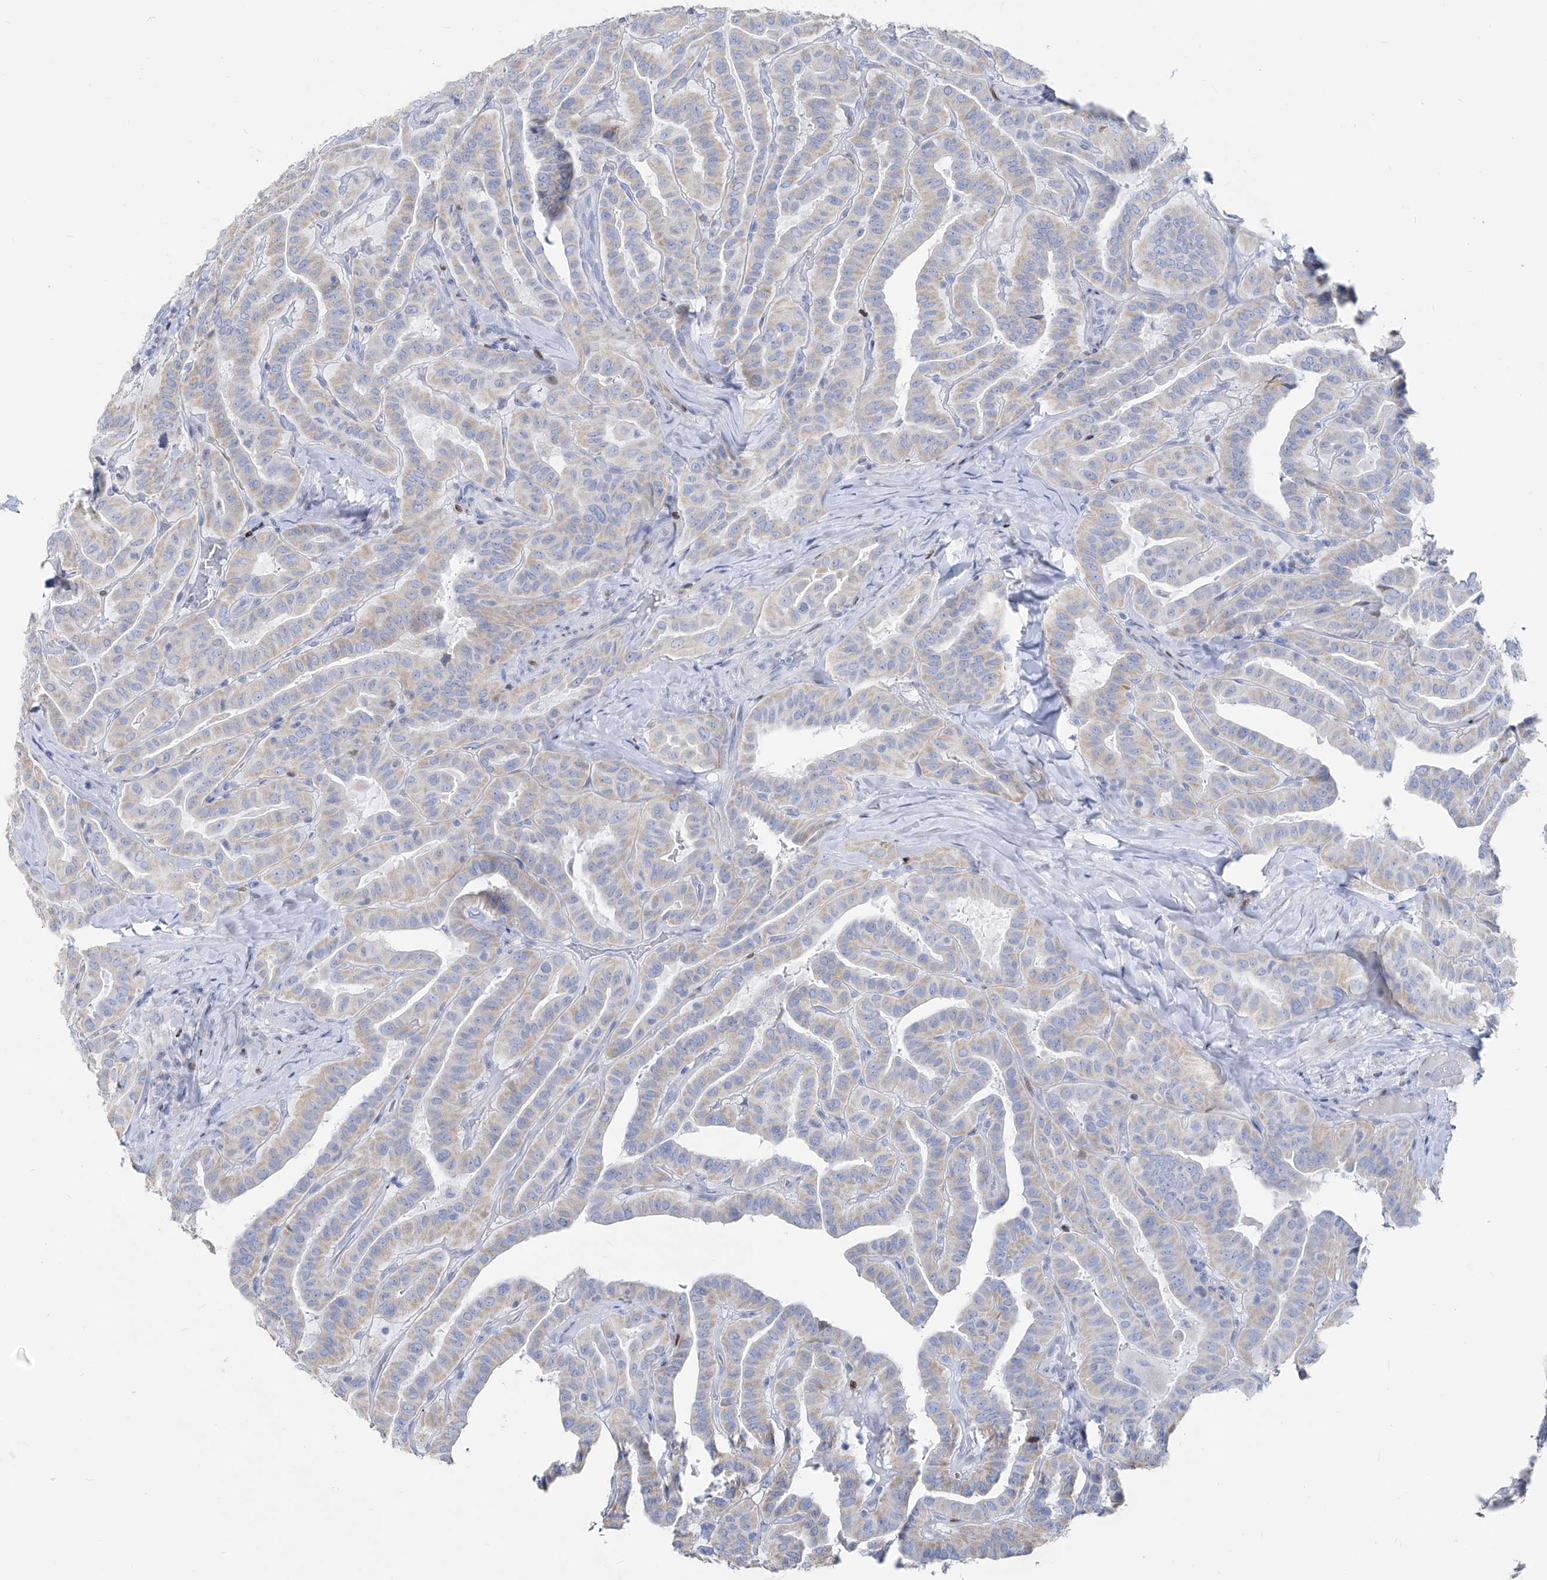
{"staining": {"intensity": "weak", "quantity": "25%-75%", "location": "cytoplasmic/membranous"}, "tissue": "thyroid cancer", "cell_type": "Tumor cells", "image_type": "cancer", "snomed": [{"axis": "morphology", "description": "Papillary adenocarcinoma, NOS"}, {"axis": "topography", "description": "Thyroid gland"}], "caption": "IHC photomicrograph of neoplastic tissue: human thyroid cancer (papillary adenocarcinoma) stained using immunohistochemistry (IHC) demonstrates low levels of weak protein expression localized specifically in the cytoplasmic/membranous of tumor cells, appearing as a cytoplasmic/membranous brown color.", "gene": "FRS3", "patient": {"sex": "male", "age": 77}}